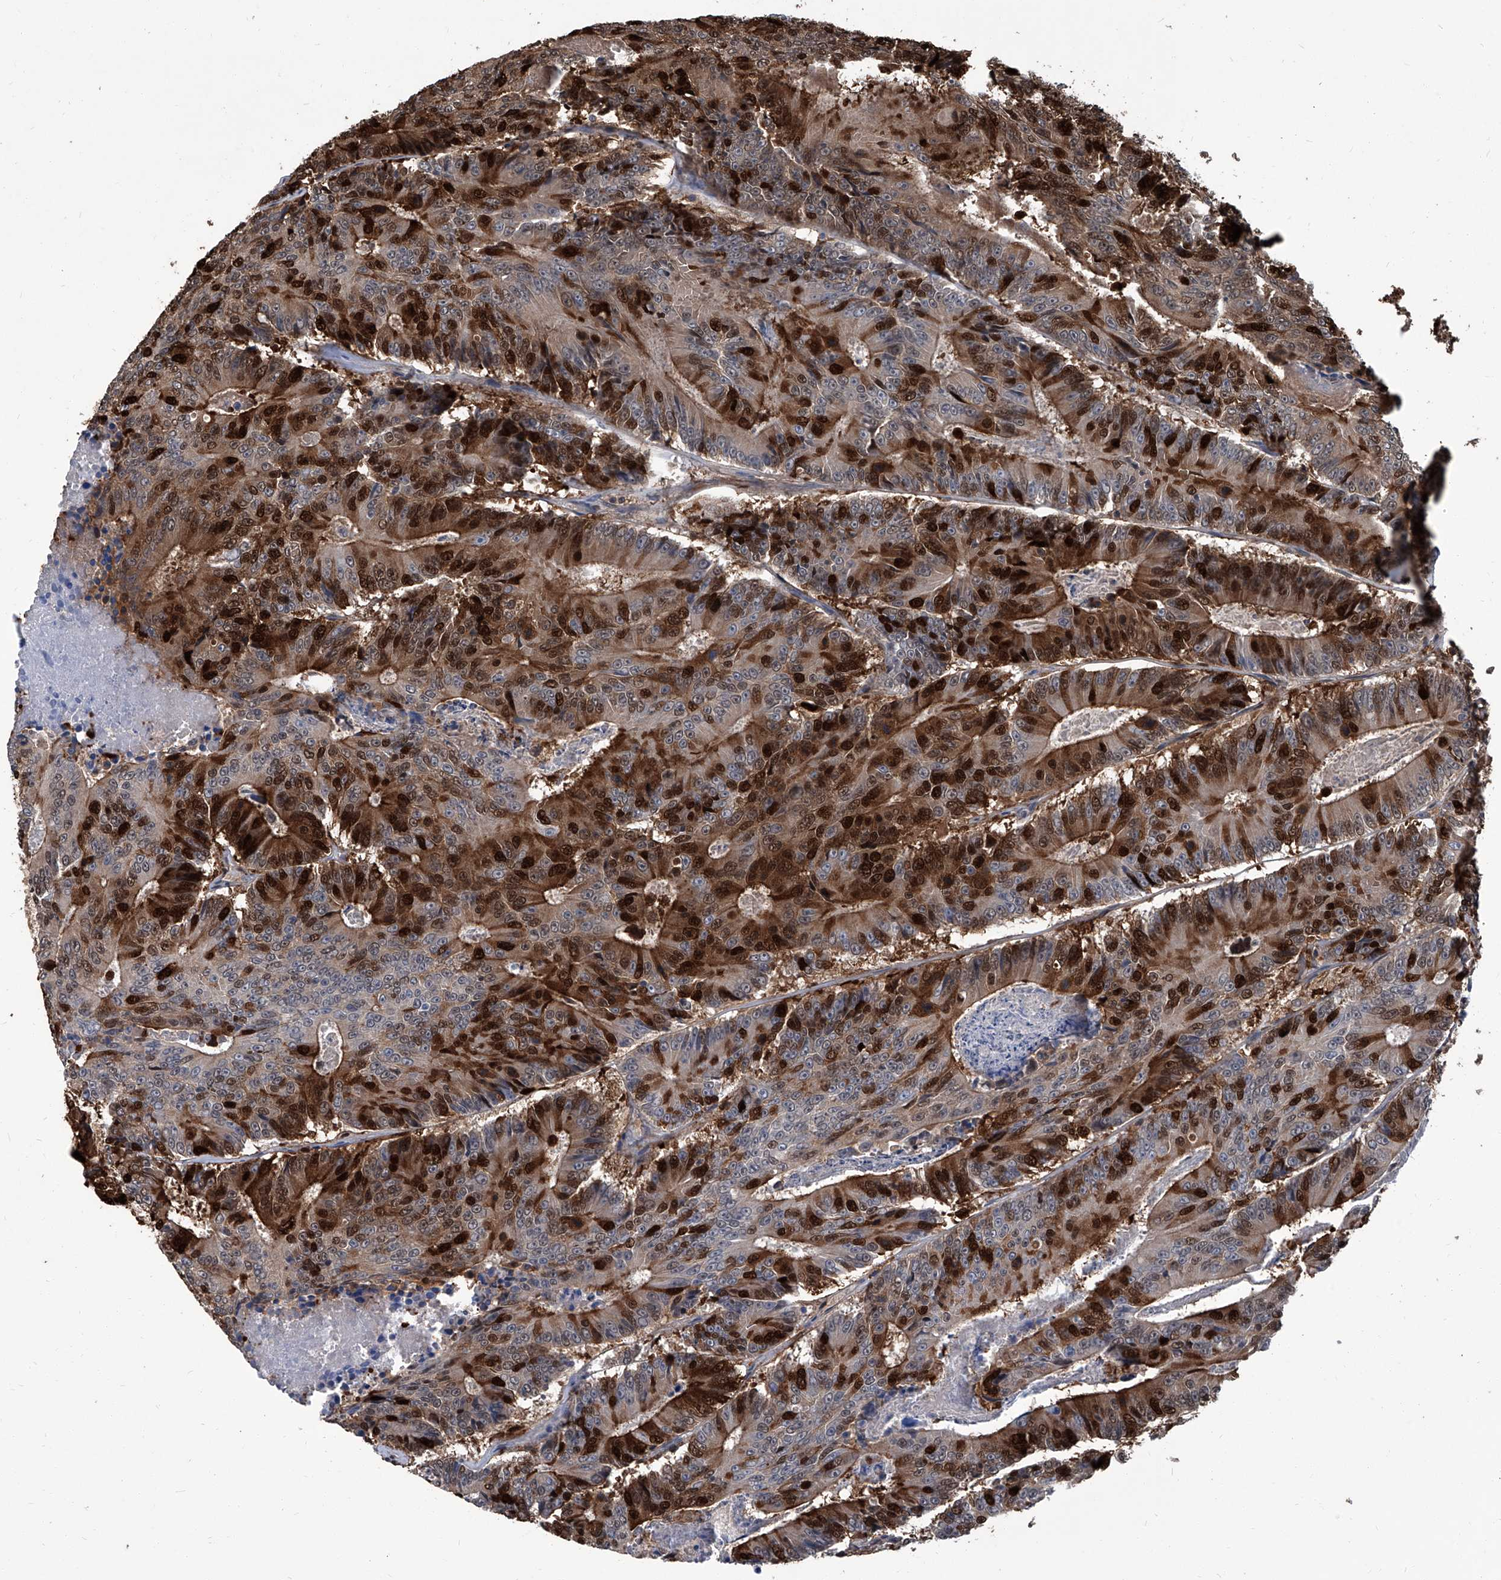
{"staining": {"intensity": "strong", "quantity": "25%-75%", "location": "cytoplasmic/membranous,nuclear"}, "tissue": "colorectal cancer", "cell_type": "Tumor cells", "image_type": "cancer", "snomed": [{"axis": "morphology", "description": "Adenocarcinoma, NOS"}, {"axis": "topography", "description": "Colon"}], "caption": "Tumor cells demonstrate high levels of strong cytoplasmic/membranous and nuclear positivity in approximately 25%-75% of cells in colorectal adenocarcinoma. (DAB IHC, brown staining for protein, blue staining for nuclei).", "gene": "PCNA", "patient": {"sex": "male", "age": 83}}